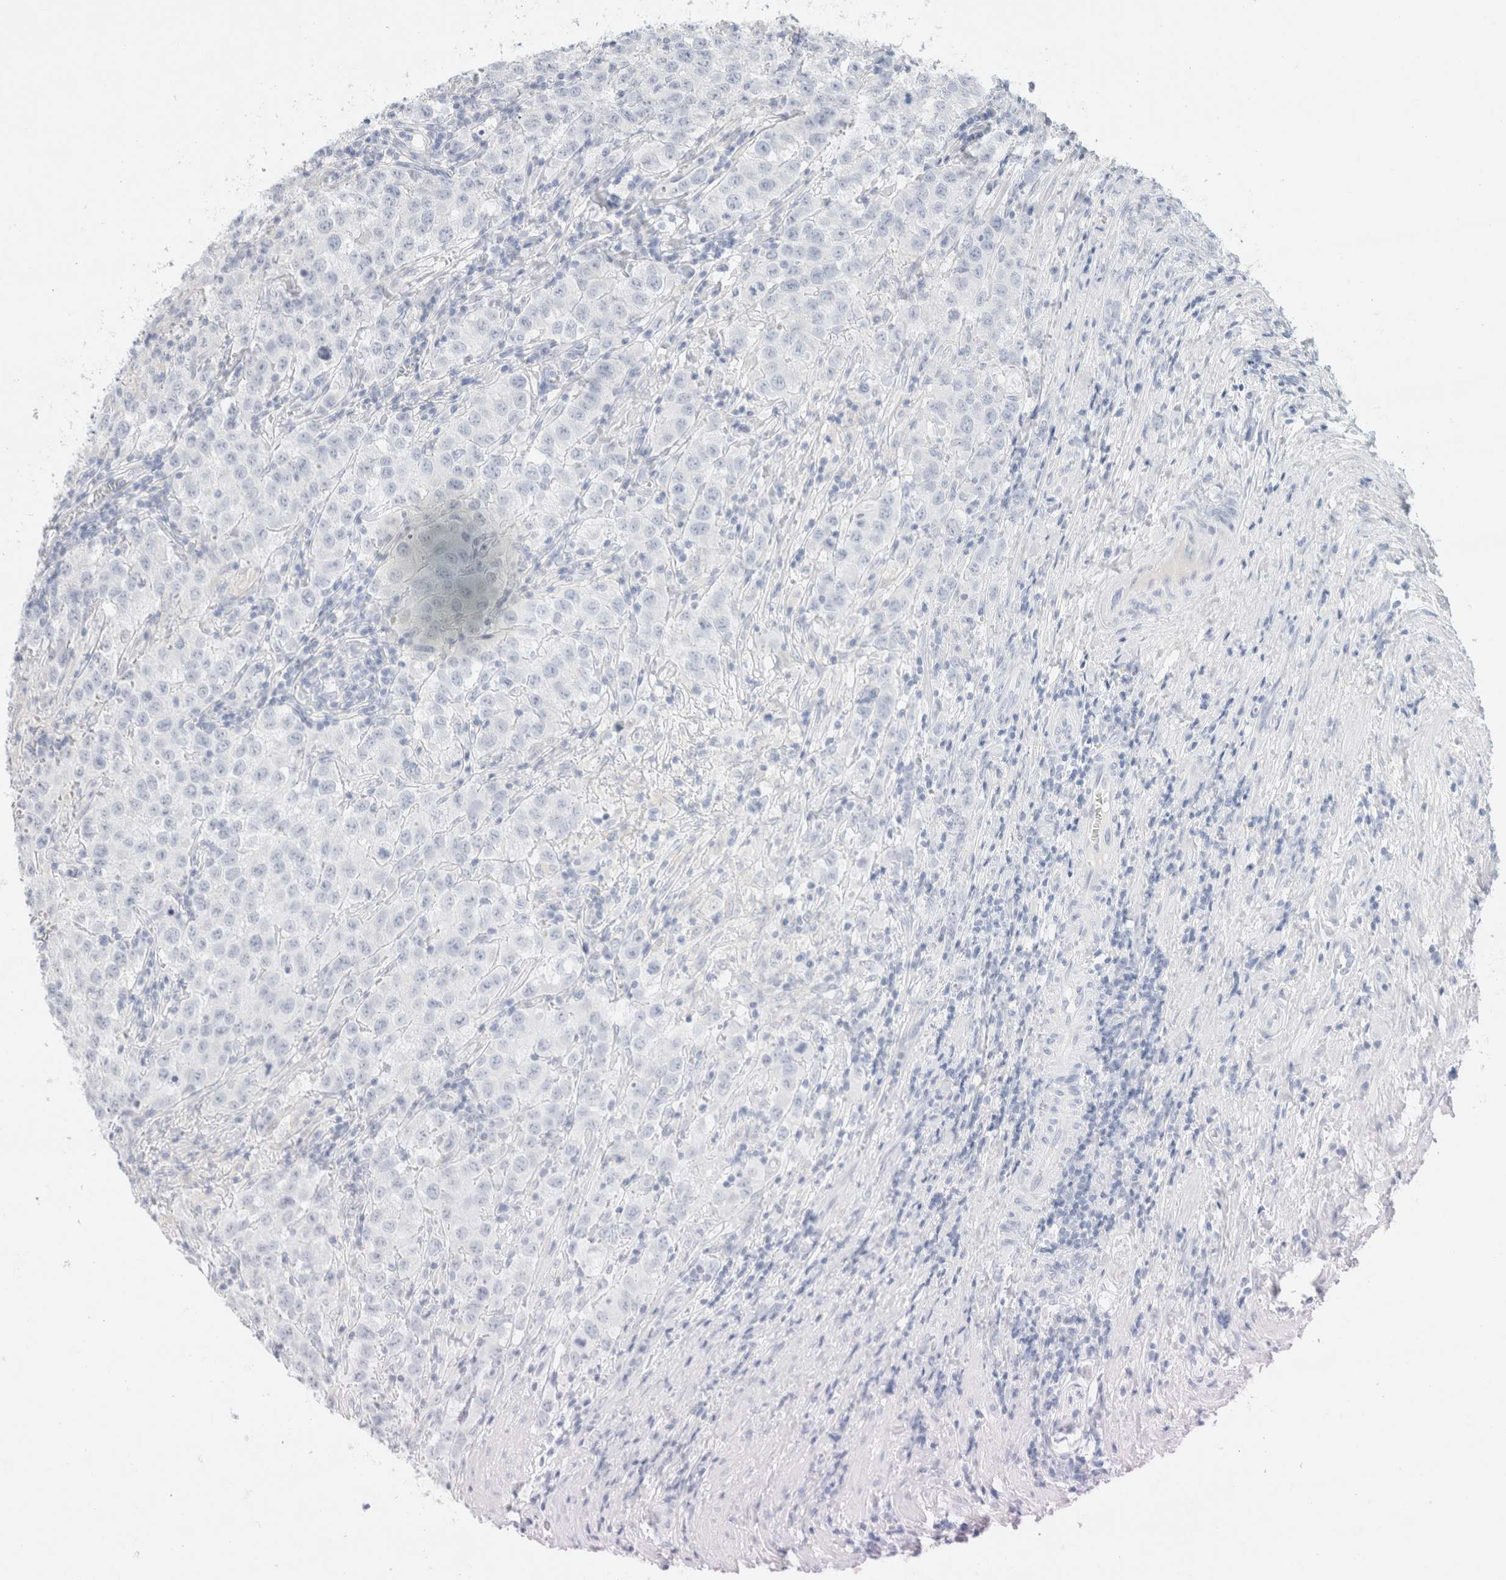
{"staining": {"intensity": "negative", "quantity": "none", "location": "none"}, "tissue": "testis cancer", "cell_type": "Tumor cells", "image_type": "cancer", "snomed": [{"axis": "morphology", "description": "Seminoma, NOS"}, {"axis": "morphology", "description": "Carcinoma, Embryonal, NOS"}, {"axis": "topography", "description": "Testis"}], "caption": "Human testis embryonal carcinoma stained for a protein using immunohistochemistry (IHC) reveals no positivity in tumor cells.", "gene": "CPQ", "patient": {"sex": "male", "age": 43}}